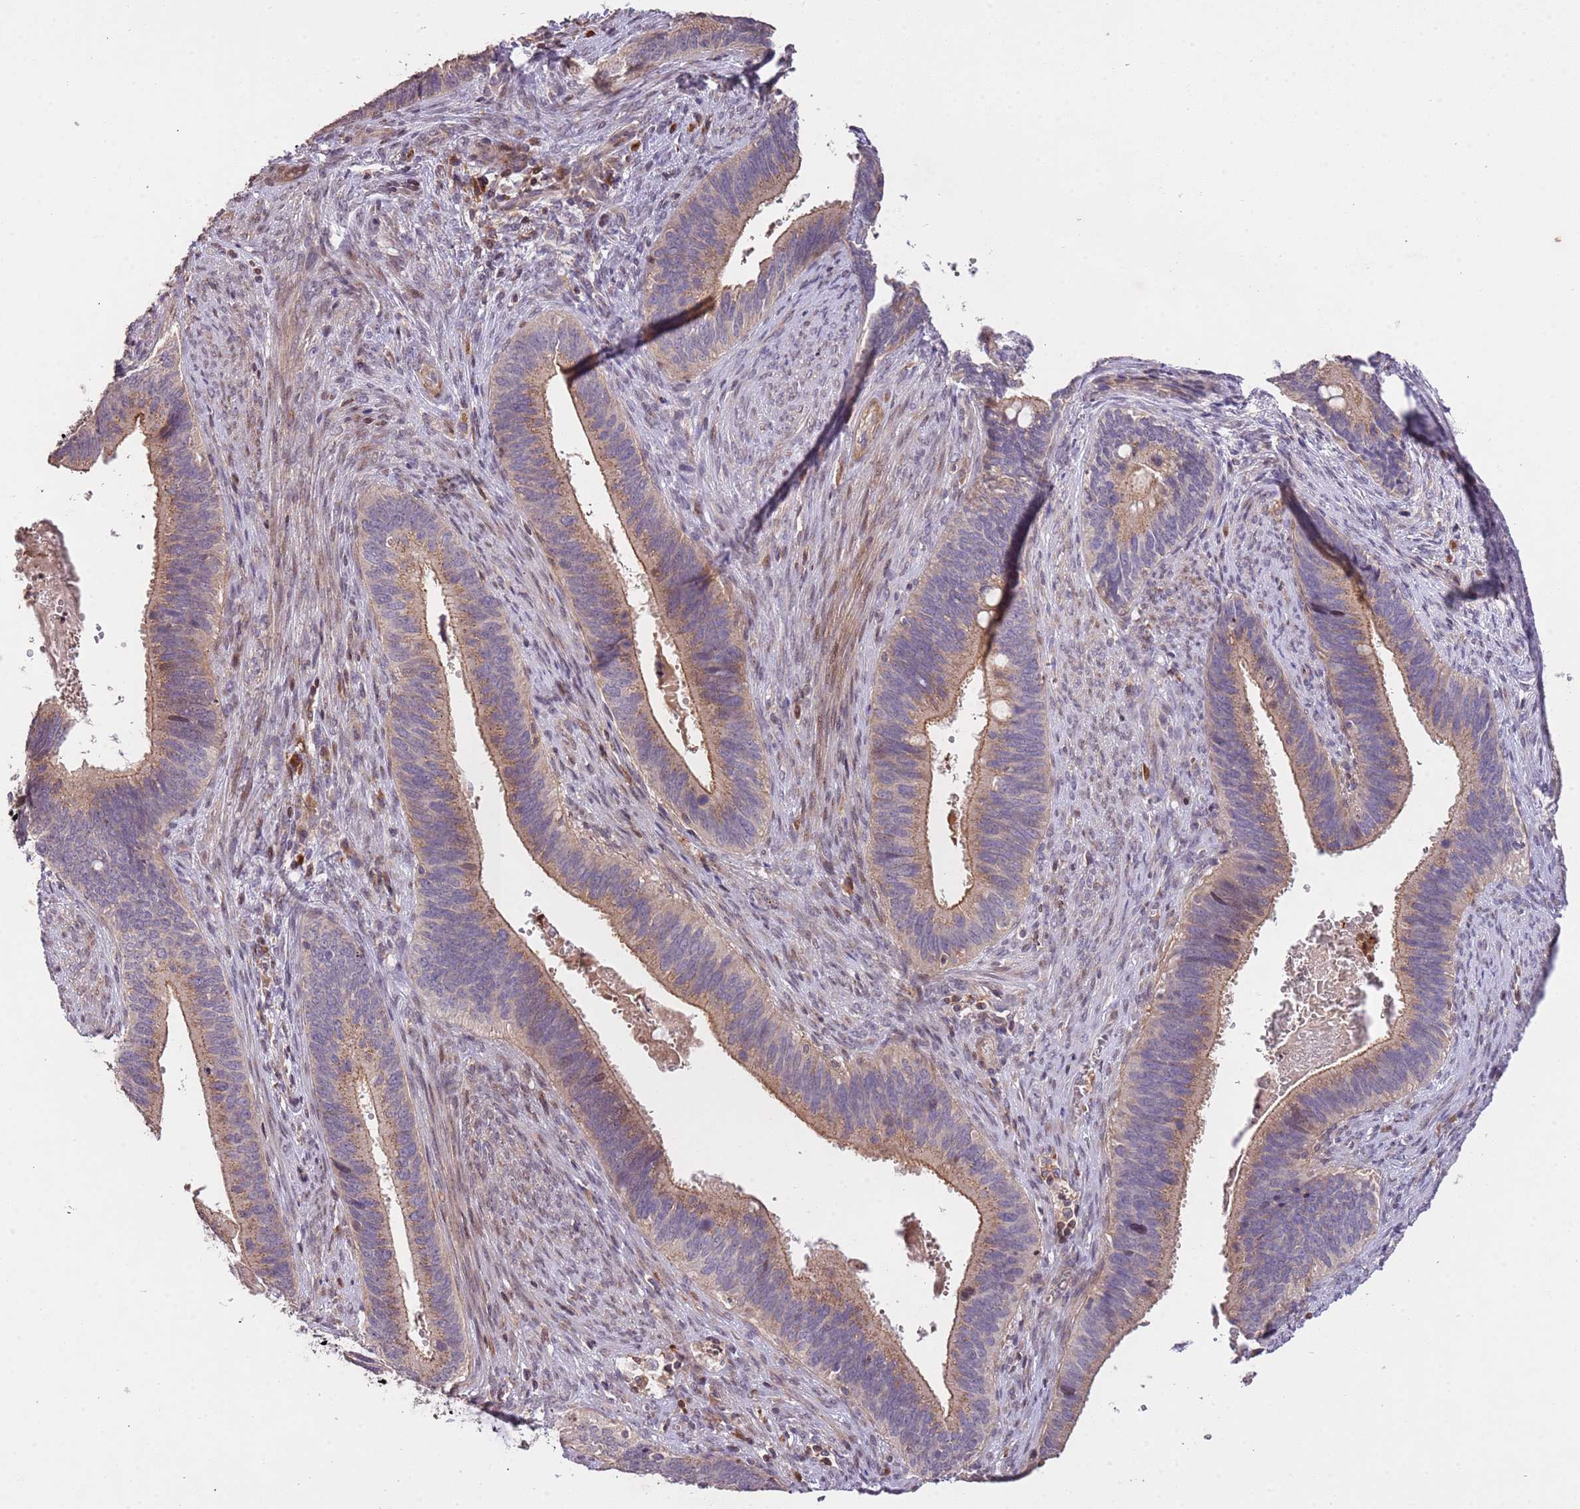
{"staining": {"intensity": "moderate", "quantity": ">75%", "location": "cytoplasmic/membranous"}, "tissue": "cervical cancer", "cell_type": "Tumor cells", "image_type": "cancer", "snomed": [{"axis": "morphology", "description": "Adenocarcinoma, NOS"}, {"axis": "topography", "description": "Cervix"}], "caption": "A histopathology image of human cervical cancer (adenocarcinoma) stained for a protein shows moderate cytoplasmic/membranous brown staining in tumor cells. (Brightfield microscopy of DAB IHC at high magnification).", "gene": "SLC16A4", "patient": {"sex": "female", "age": 42}}